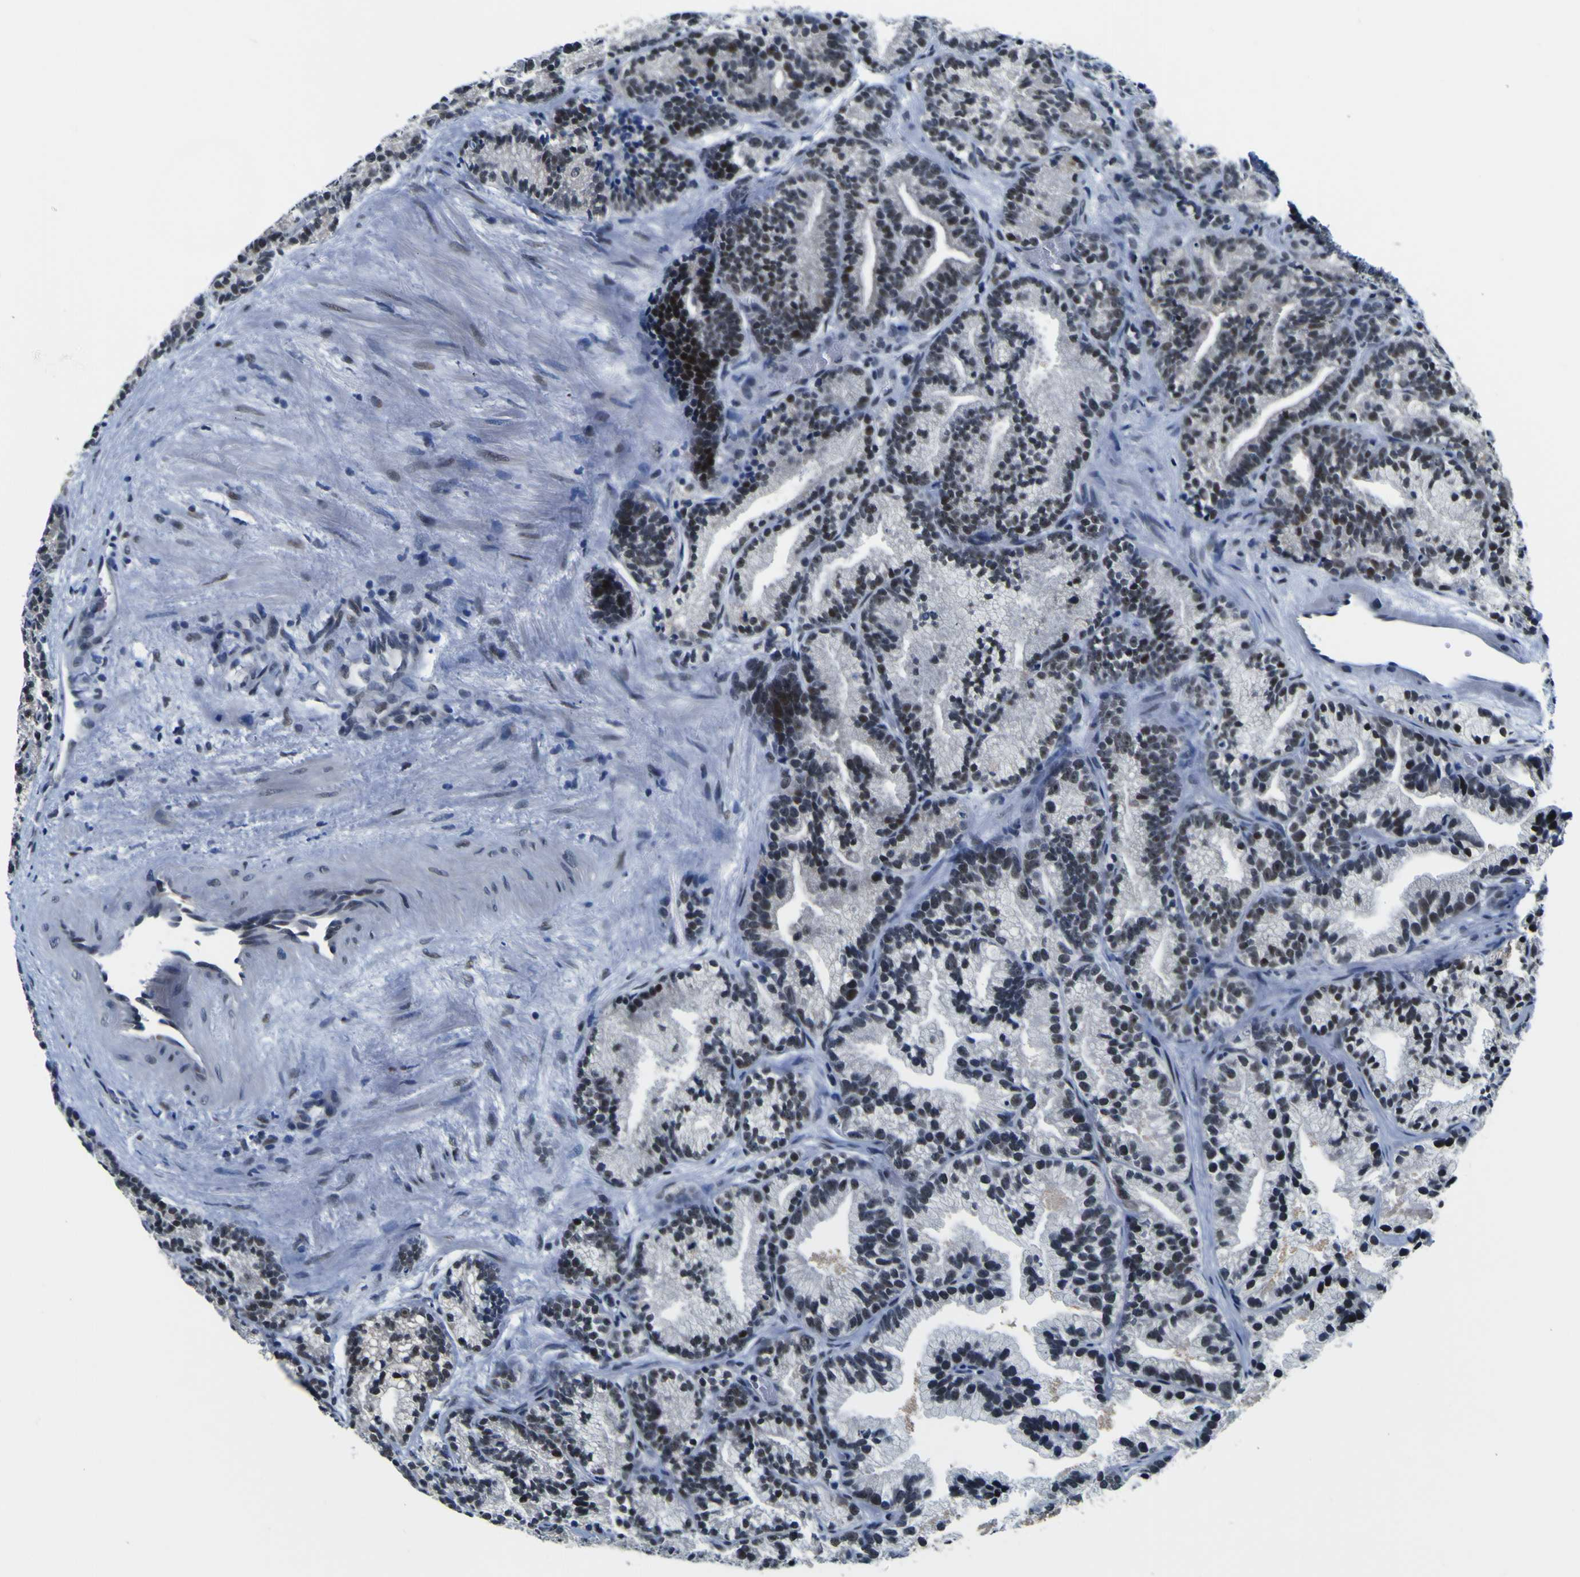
{"staining": {"intensity": "strong", "quantity": ">75%", "location": "nuclear"}, "tissue": "prostate cancer", "cell_type": "Tumor cells", "image_type": "cancer", "snomed": [{"axis": "morphology", "description": "Adenocarcinoma, Low grade"}, {"axis": "topography", "description": "Prostate"}], "caption": "Immunohistochemistry (DAB (3,3'-diaminobenzidine)) staining of low-grade adenocarcinoma (prostate) reveals strong nuclear protein positivity in about >75% of tumor cells.", "gene": "CUL4B", "patient": {"sex": "male", "age": 89}}